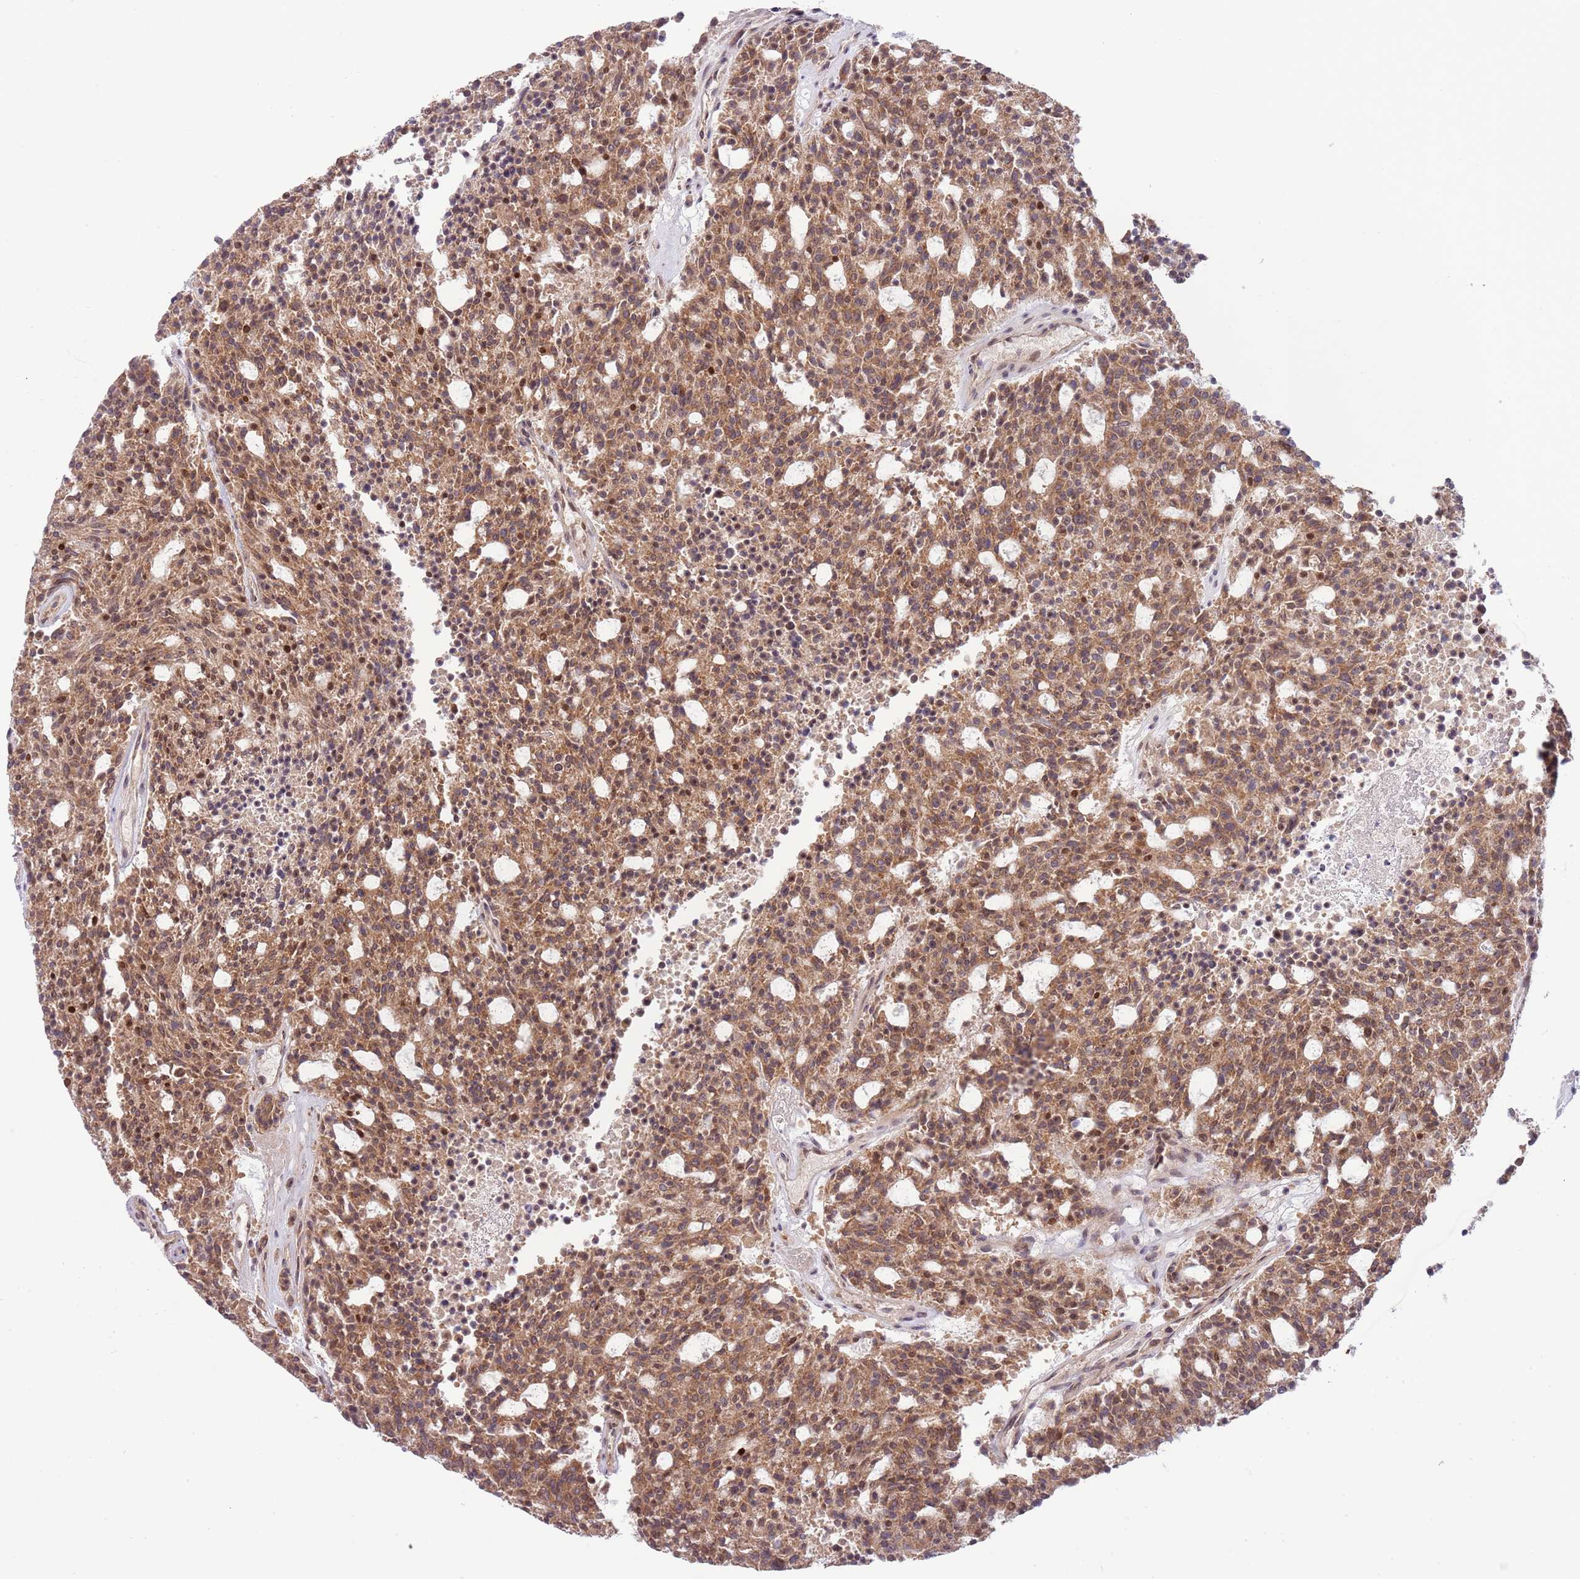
{"staining": {"intensity": "moderate", "quantity": ">75%", "location": "cytoplasmic/membranous,nuclear"}, "tissue": "carcinoid", "cell_type": "Tumor cells", "image_type": "cancer", "snomed": [{"axis": "morphology", "description": "Carcinoid, malignant, NOS"}, {"axis": "topography", "description": "Pancreas"}], "caption": "The photomicrograph exhibits a brown stain indicating the presence of a protein in the cytoplasmic/membranous and nuclear of tumor cells in malignant carcinoid.", "gene": "CHD1", "patient": {"sex": "female", "age": 54}}